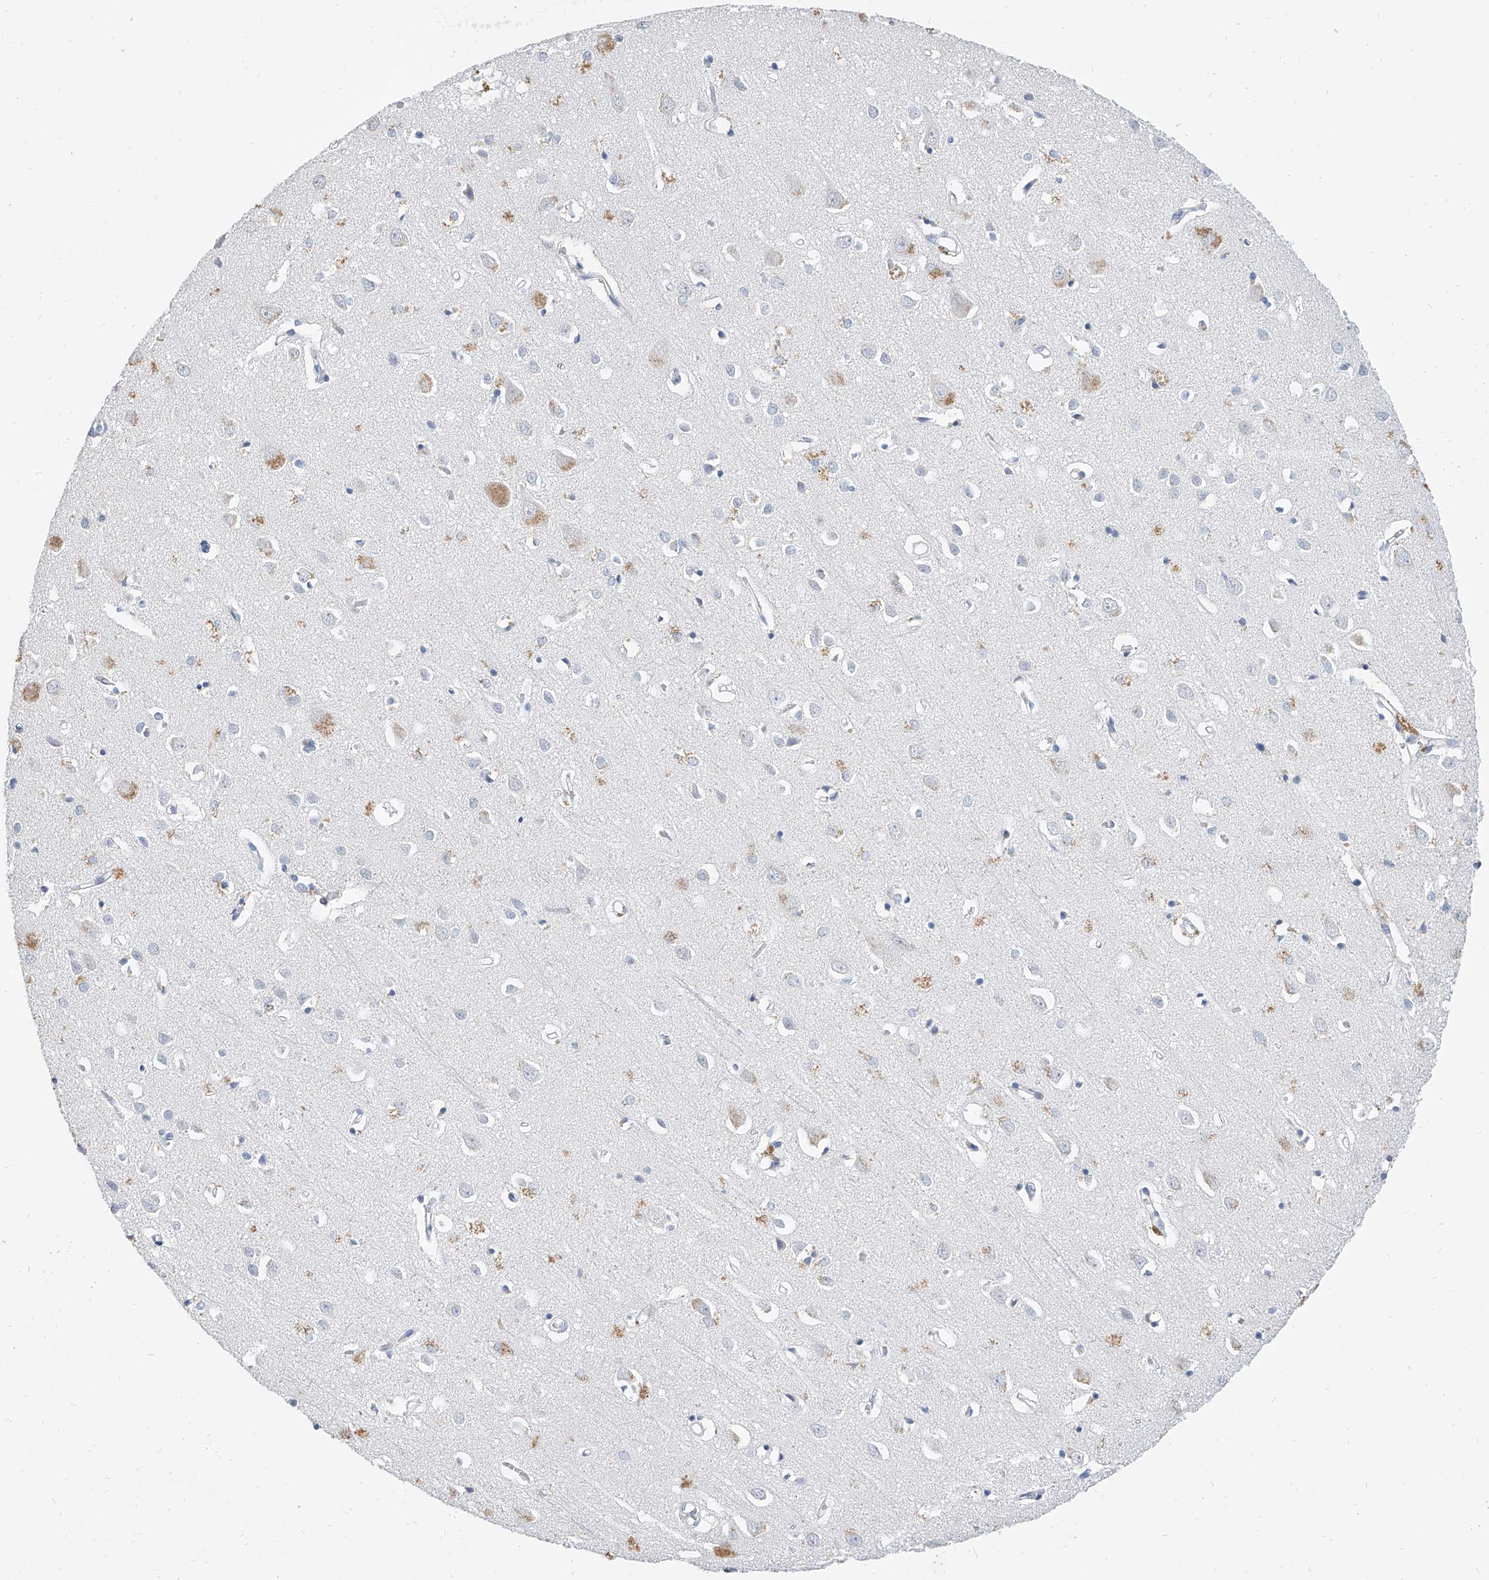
{"staining": {"intensity": "negative", "quantity": "none", "location": "none"}, "tissue": "cerebral cortex", "cell_type": "Endothelial cells", "image_type": "normal", "snomed": [{"axis": "morphology", "description": "Normal tissue, NOS"}, {"axis": "topography", "description": "Cerebral cortex"}], "caption": "Immunohistochemistry (IHC) image of benign cerebral cortex stained for a protein (brown), which reveals no staining in endothelial cells.", "gene": "BPTF", "patient": {"sex": "female", "age": 64}}